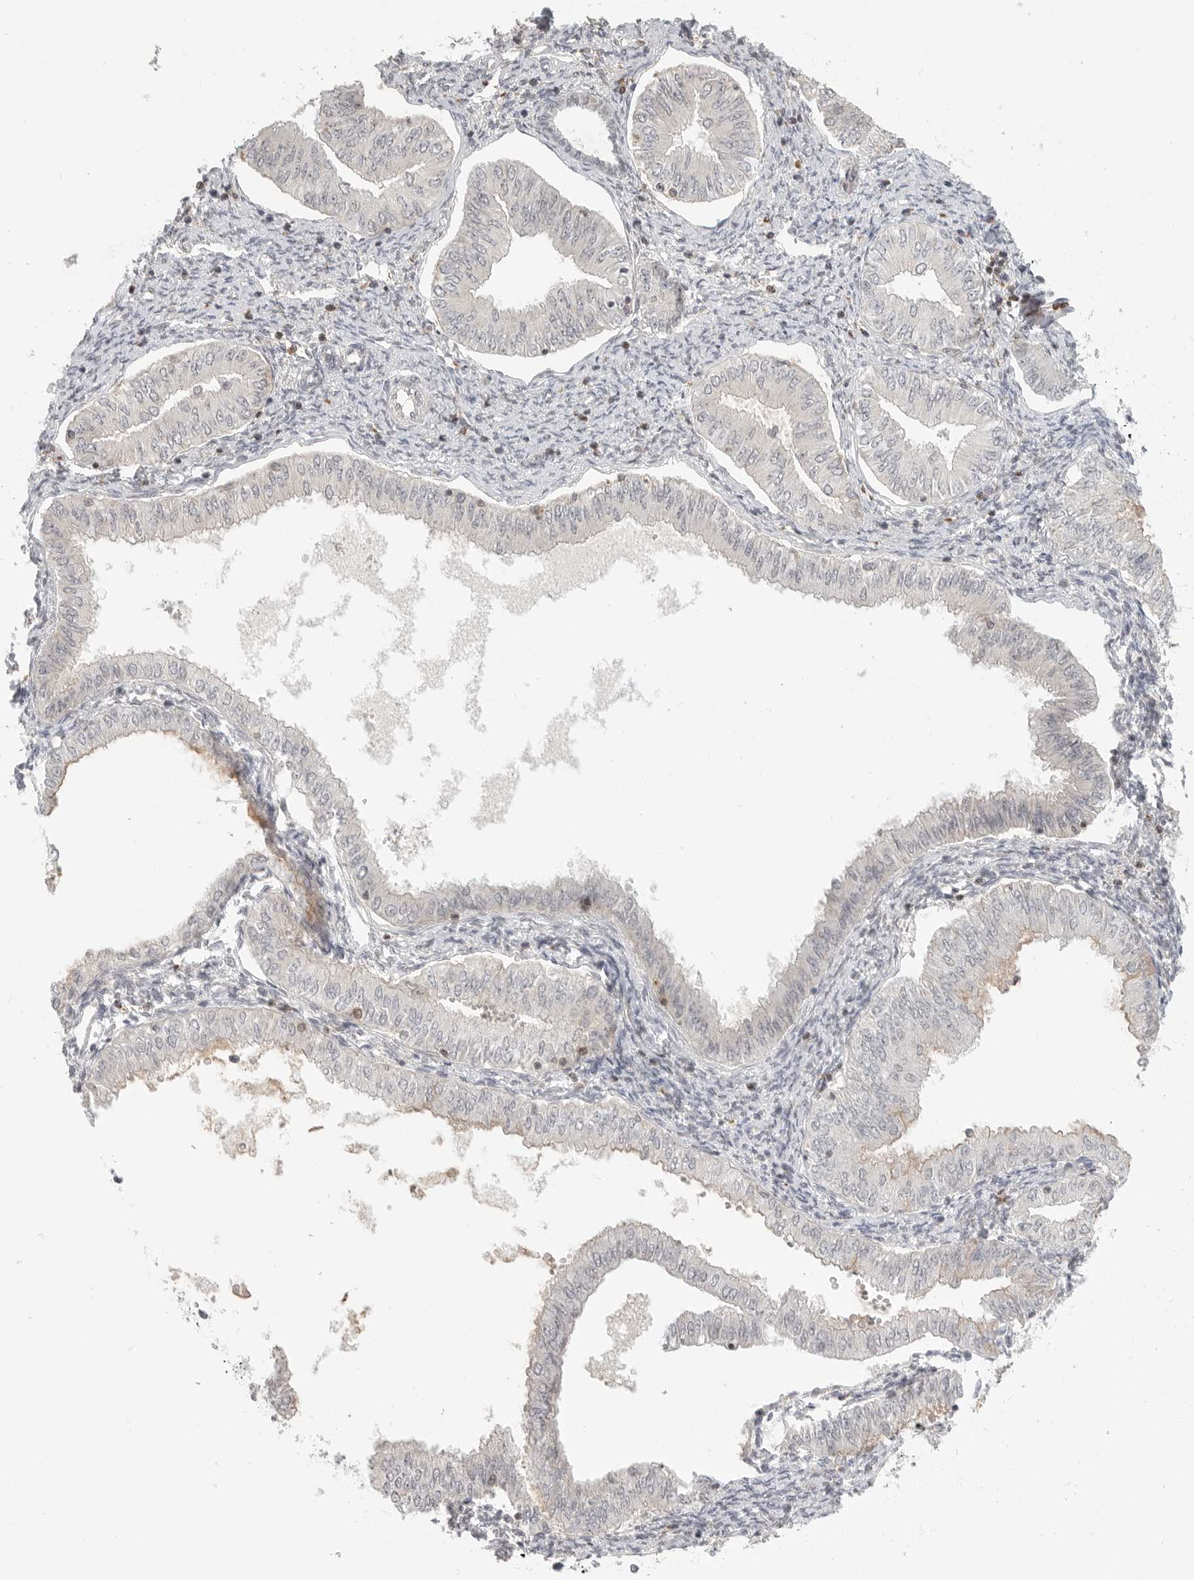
{"staining": {"intensity": "negative", "quantity": "none", "location": "none"}, "tissue": "endometrial cancer", "cell_type": "Tumor cells", "image_type": "cancer", "snomed": [{"axis": "morphology", "description": "Normal tissue, NOS"}, {"axis": "morphology", "description": "Adenocarcinoma, NOS"}, {"axis": "topography", "description": "Endometrium"}], "caption": "A photomicrograph of endometrial cancer (adenocarcinoma) stained for a protein demonstrates no brown staining in tumor cells.", "gene": "SH3KBP1", "patient": {"sex": "female", "age": 53}}